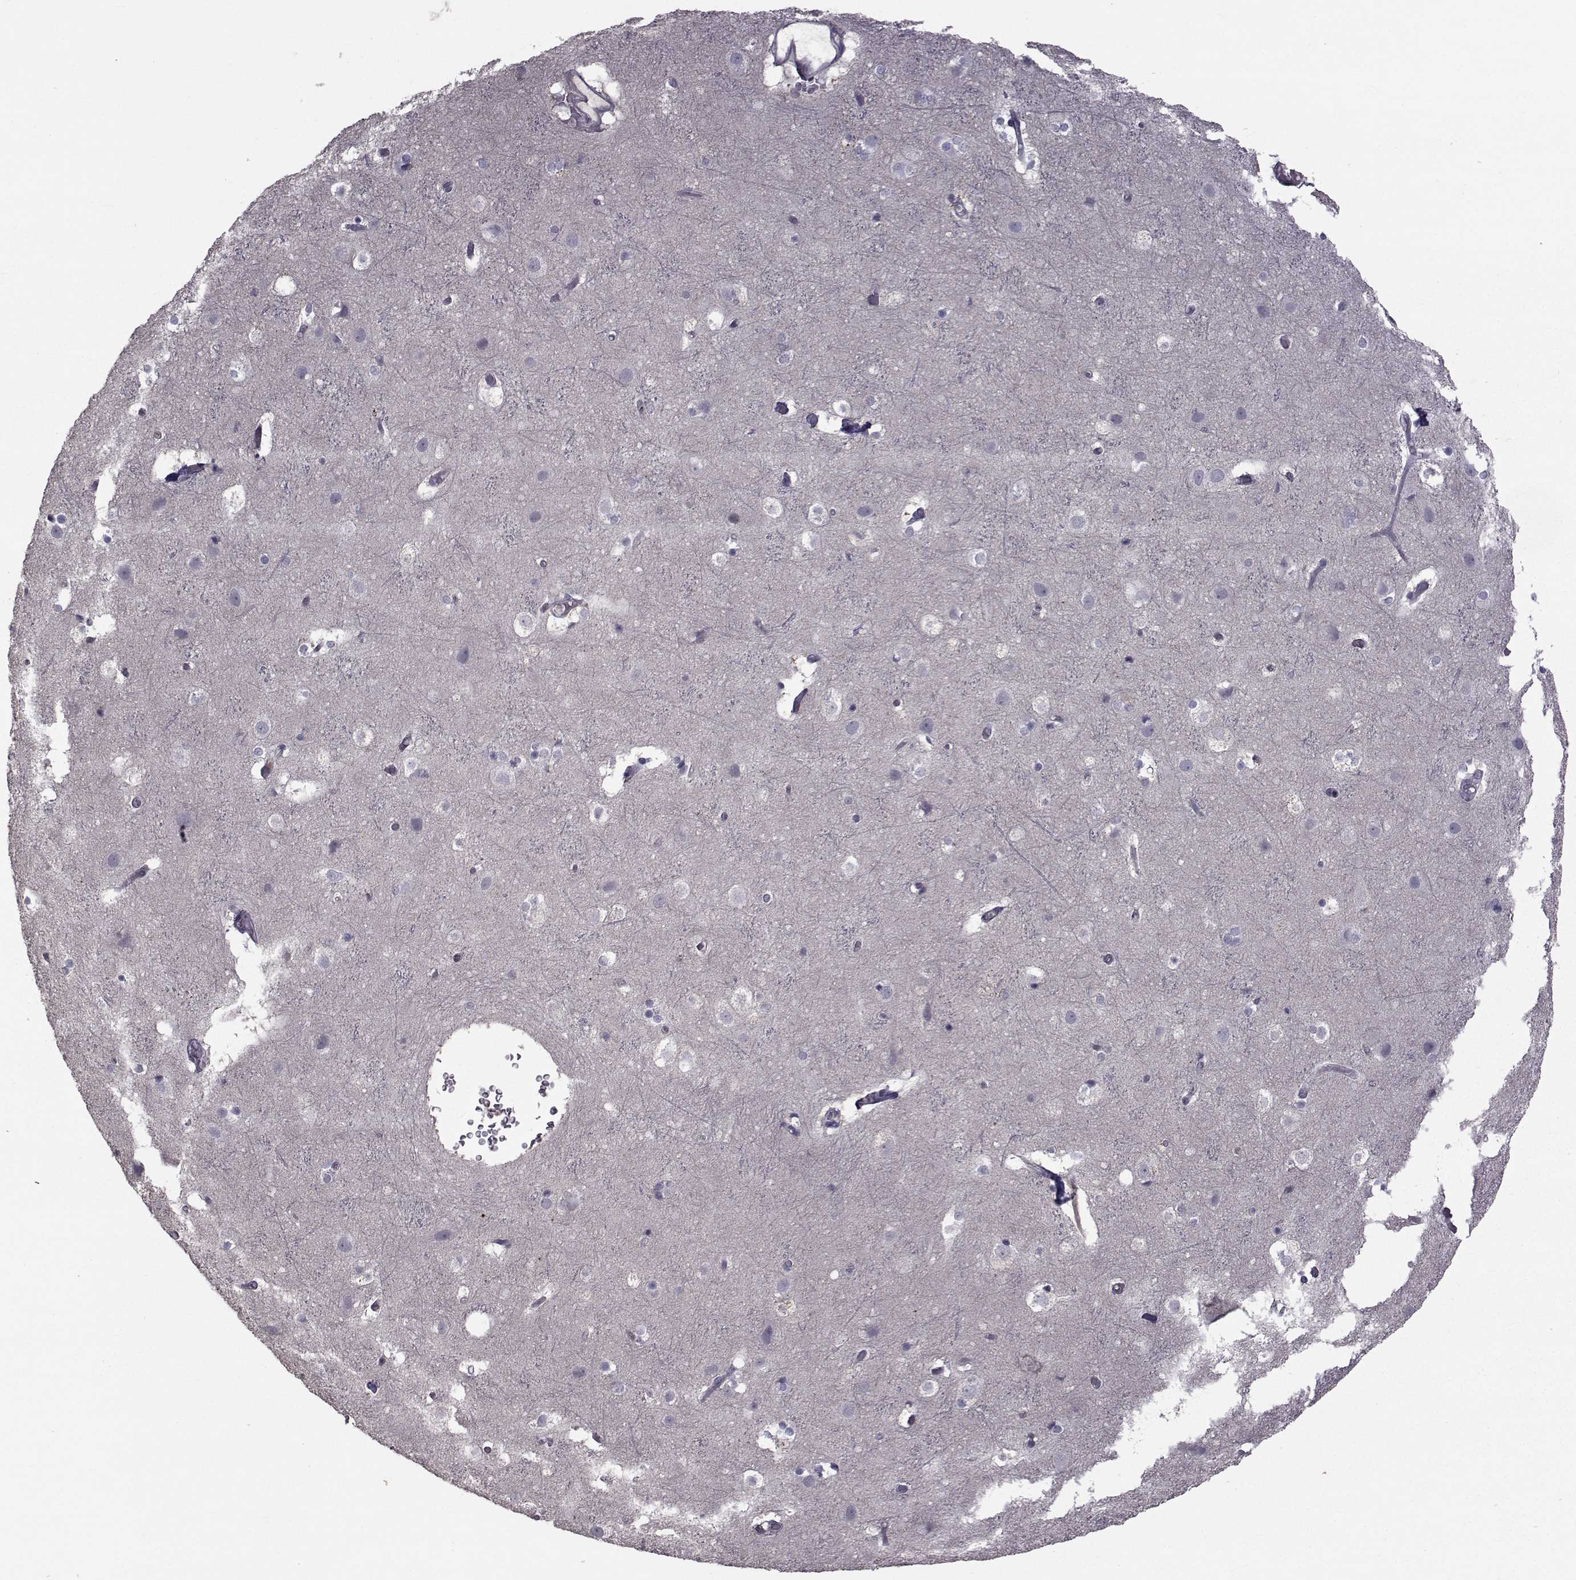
{"staining": {"intensity": "negative", "quantity": "none", "location": "none"}, "tissue": "cerebral cortex", "cell_type": "Endothelial cells", "image_type": "normal", "snomed": [{"axis": "morphology", "description": "Normal tissue, NOS"}, {"axis": "topography", "description": "Cerebral cortex"}], "caption": "Immunohistochemistry (IHC) of unremarkable human cerebral cortex shows no positivity in endothelial cells.", "gene": "FDXR", "patient": {"sex": "female", "age": 52}}